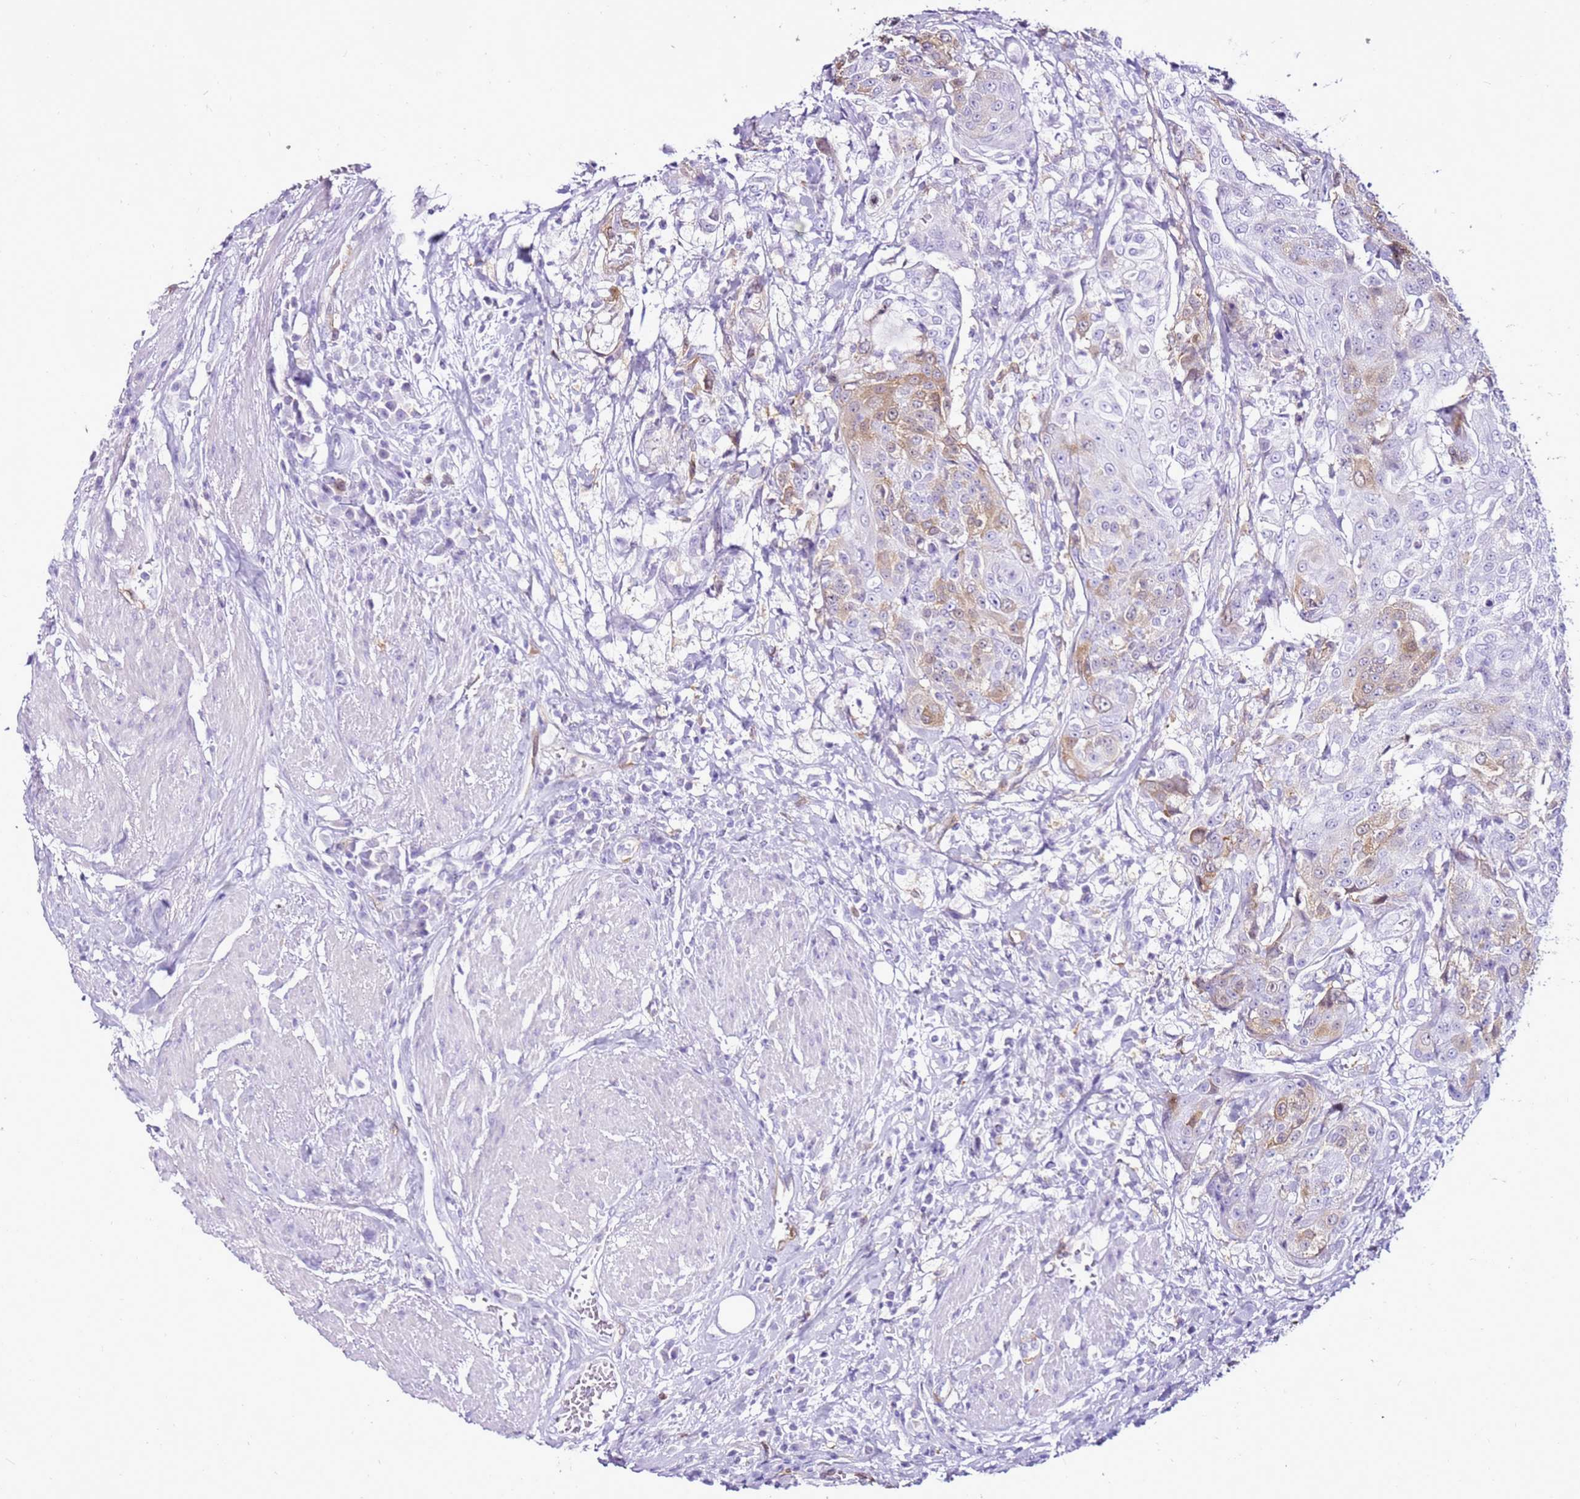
{"staining": {"intensity": "weak", "quantity": "<25%", "location": "cytoplasmic/membranous"}, "tissue": "urothelial cancer", "cell_type": "Tumor cells", "image_type": "cancer", "snomed": [{"axis": "morphology", "description": "Urothelial carcinoma, High grade"}, {"axis": "topography", "description": "Urinary bladder"}], "caption": "This is a image of IHC staining of urothelial carcinoma (high-grade), which shows no staining in tumor cells.", "gene": "SPC25", "patient": {"sex": "female", "age": 63}}